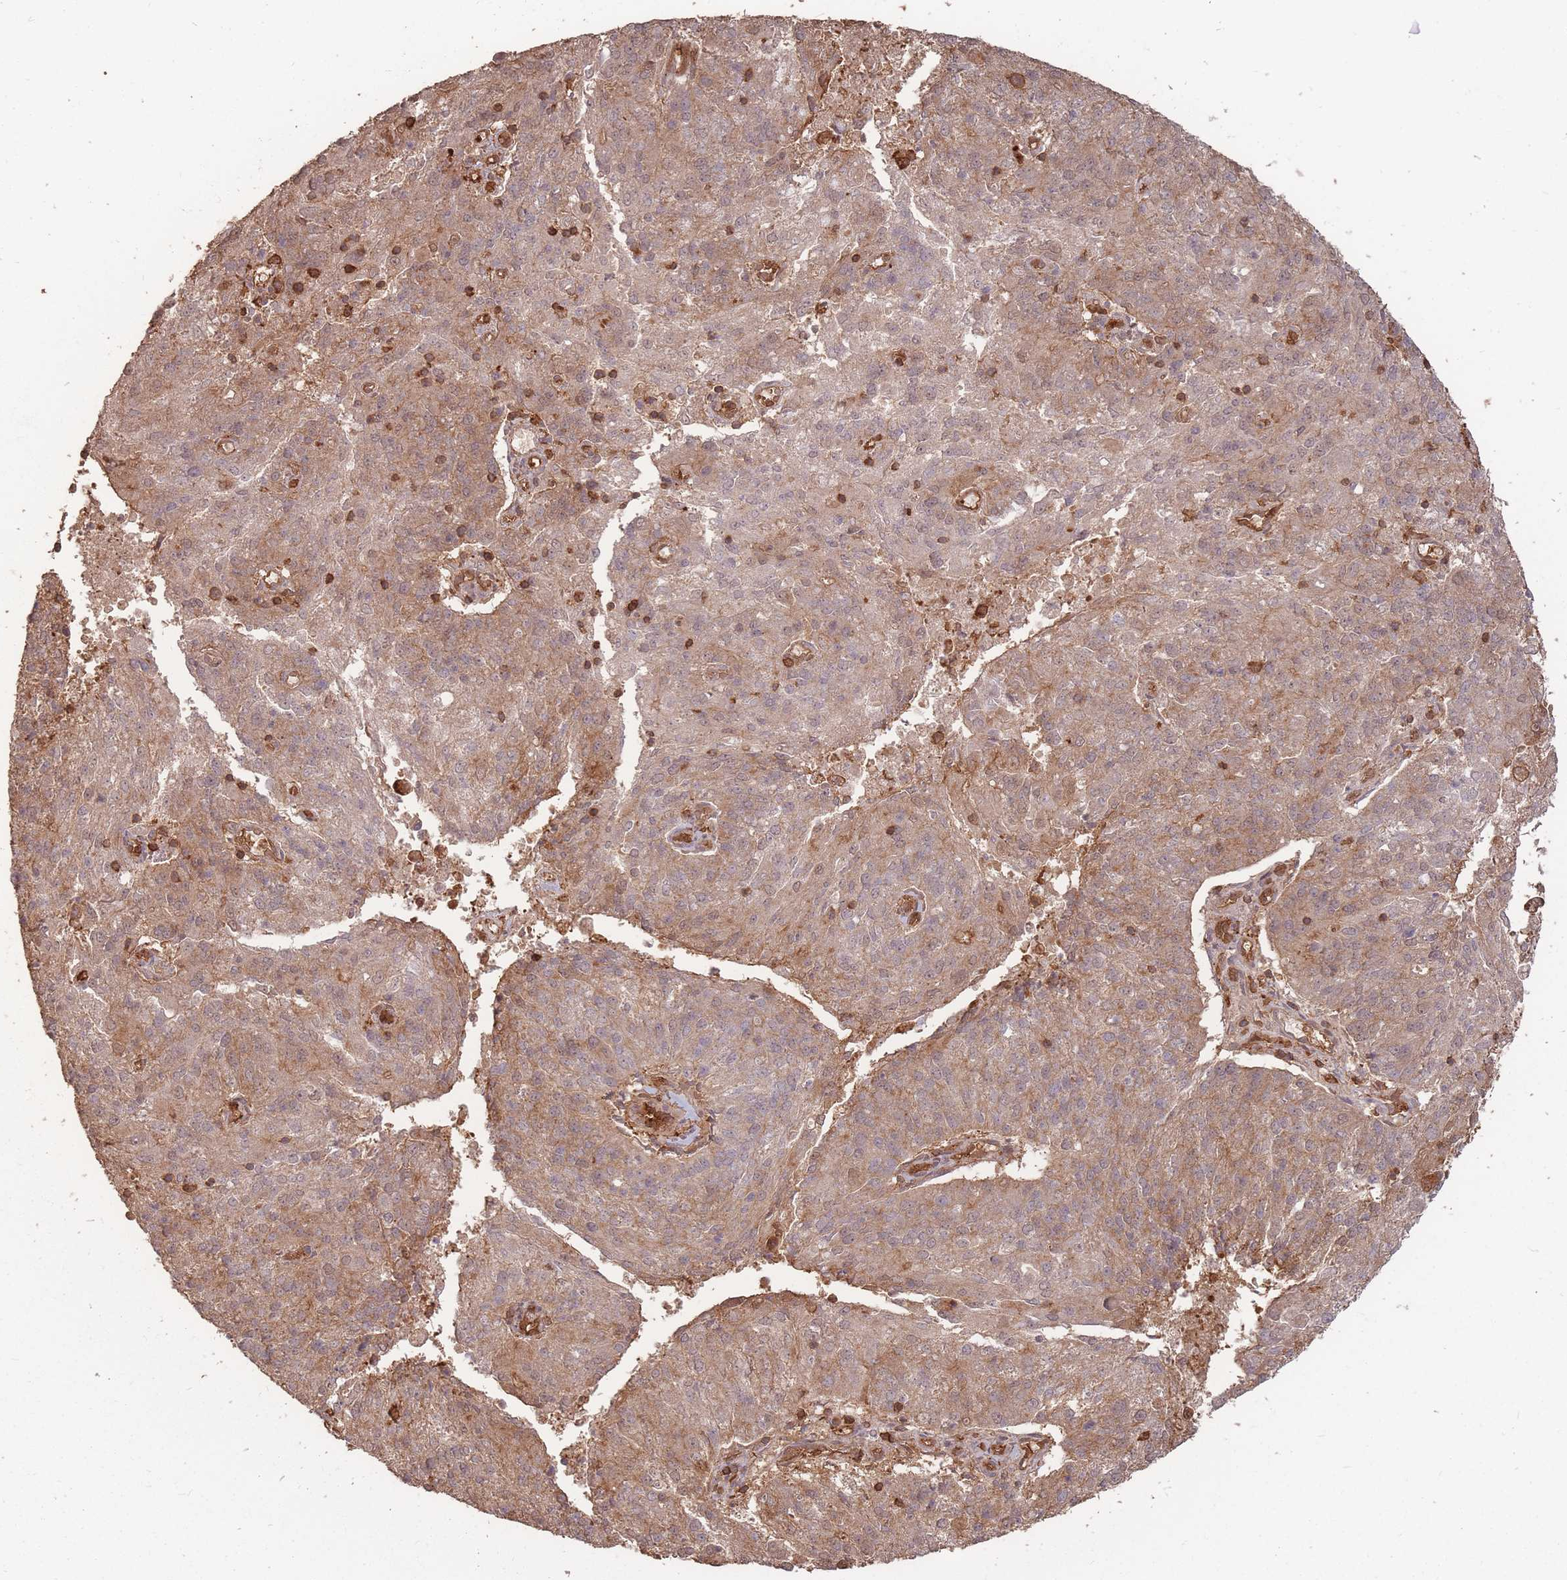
{"staining": {"intensity": "moderate", "quantity": ">75%", "location": "cytoplasmic/membranous"}, "tissue": "endometrial cancer", "cell_type": "Tumor cells", "image_type": "cancer", "snomed": [{"axis": "morphology", "description": "Adenocarcinoma, NOS"}, {"axis": "topography", "description": "Endometrium"}], "caption": "Immunohistochemistry (IHC) micrograph of neoplastic tissue: human endometrial cancer (adenocarcinoma) stained using IHC shows medium levels of moderate protein expression localized specifically in the cytoplasmic/membranous of tumor cells, appearing as a cytoplasmic/membranous brown color.", "gene": "PLS3", "patient": {"sex": "female", "age": 82}}